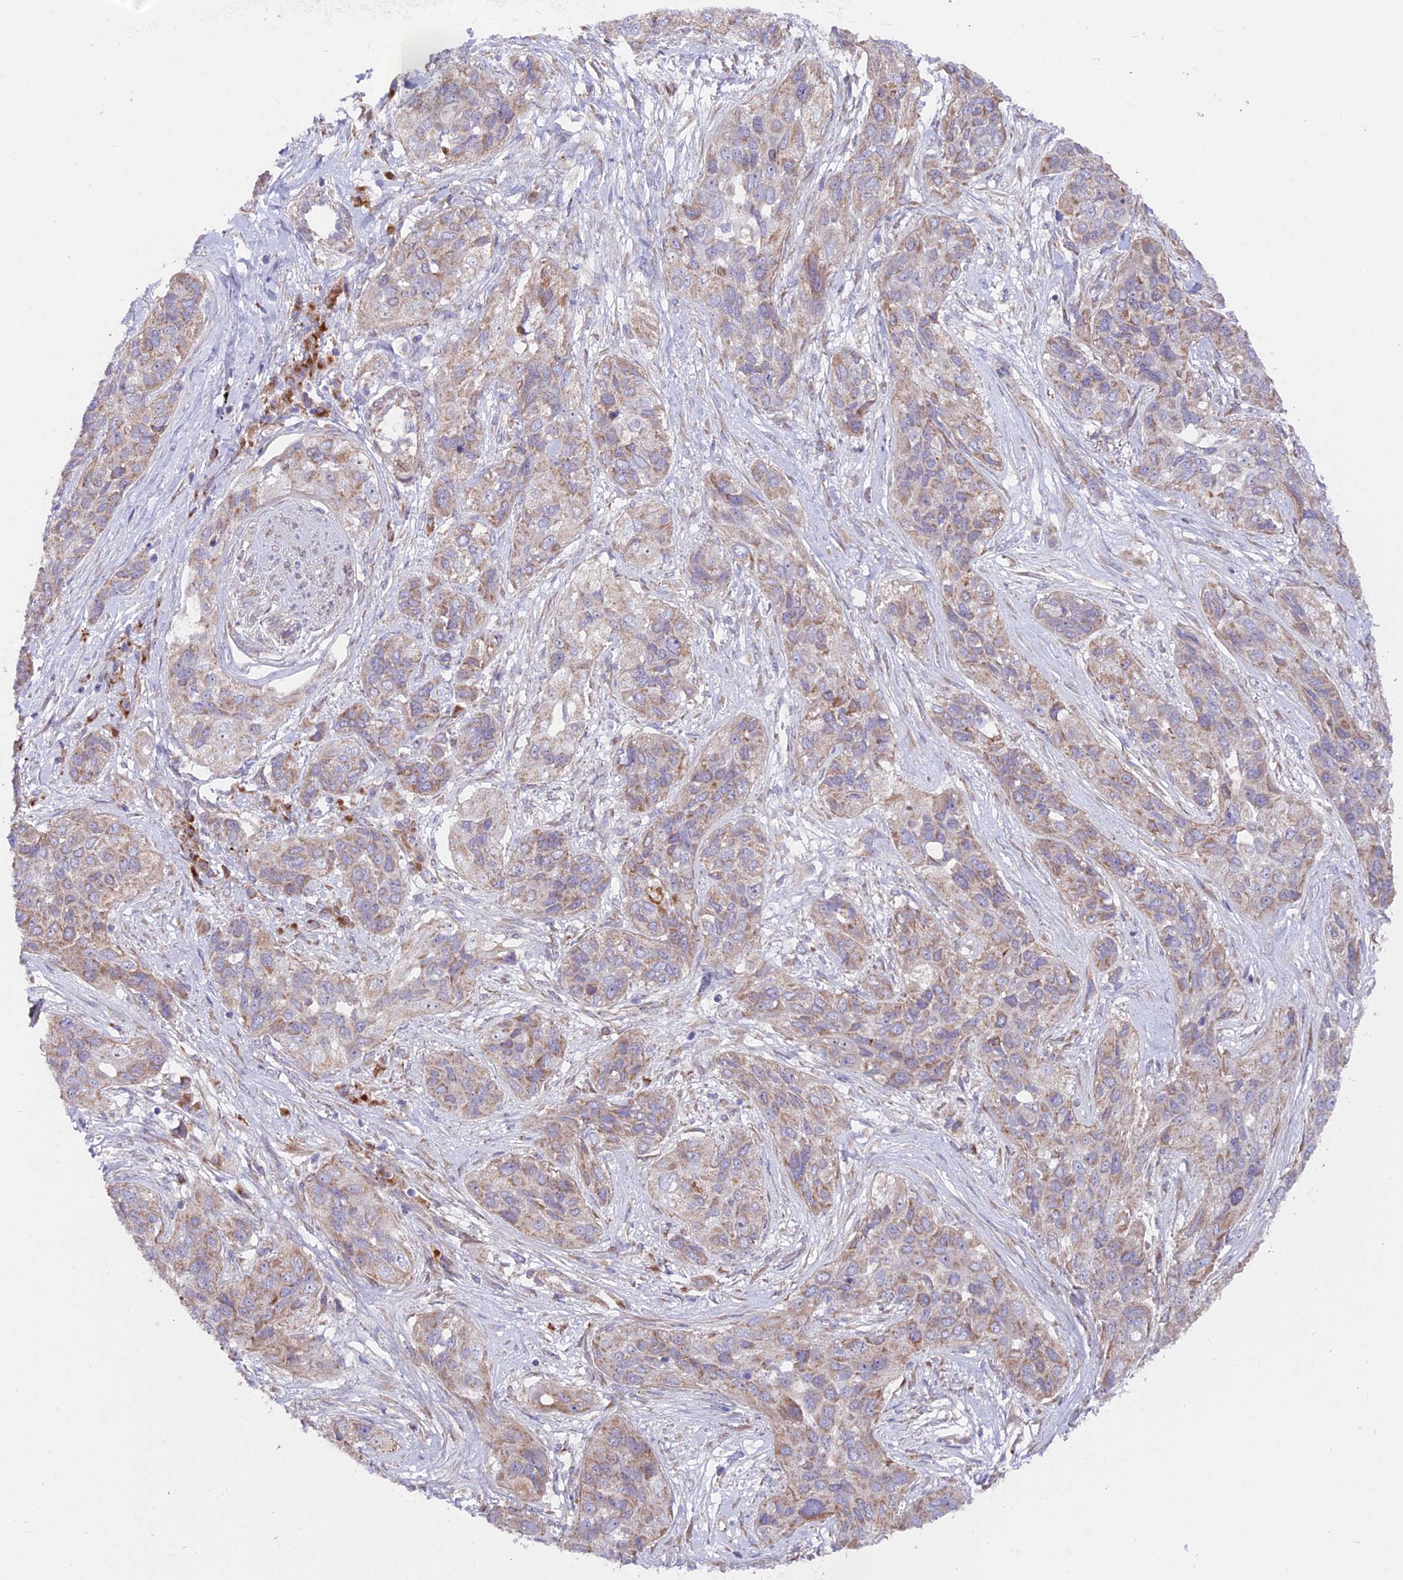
{"staining": {"intensity": "moderate", "quantity": "25%-75%", "location": "cytoplasmic/membranous"}, "tissue": "lung cancer", "cell_type": "Tumor cells", "image_type": "cancer", "snomed": [{"axis": "morphology", "description": "Squamous cell carcinoma, NOS"}, {"axis": "topography", "description": "Lung"}], "caption": "A histopathology image showing moderate cytoplasmic/membranous positivity in approximately 25%-75% of tumor cells in lung cancer, as visualized by brown immunohistochemical staining.", "gene": "TBC1D20", "patient": {"sex": "female", "age": 70}}